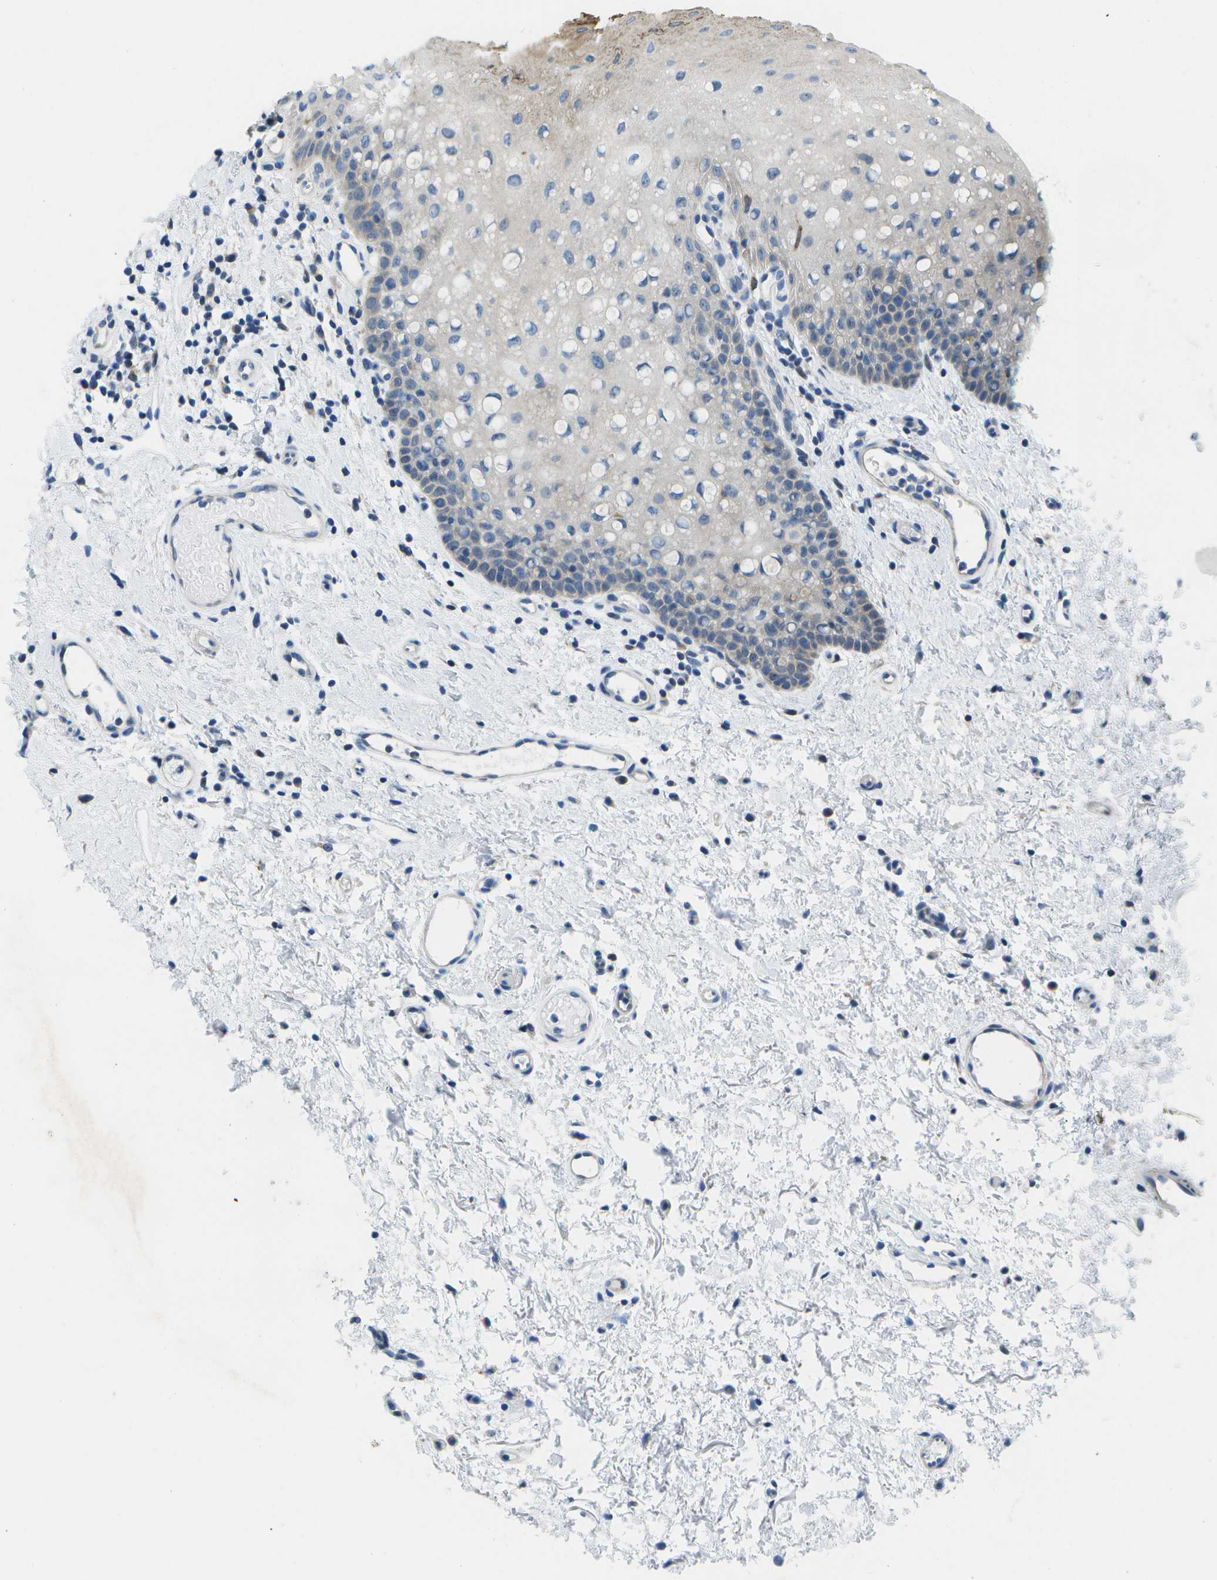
{"staining": {"intensity": "moderate", "quantity": "25%-75%", "location": "cytoplasmic/membranous"}, "tissue": "oral mucosa", "cell_type": "Squamous epithelial cells", "image_type": "normal", "snomed": [{"axis": "morphology", "description": "Normal tissue, NOS"}, {"axis": "morphology", "description": "Squamous cell carcinoma, NOS"}, {"axis": "topography", "description": "Oral tissue"}, {"axis": "topography", "description": "Salivary gland"}, {"axis": "topography", "description": "Head-Neck"}], "caption": "Moderate cytoplasmic/membranous expression for a protein is identified in about 25%-75% of squamous epithelial cells of benign oral mucosa using immunohistochemistry.", "gene": "GDF5", "patient": {"sex": "female", "age": 62}}